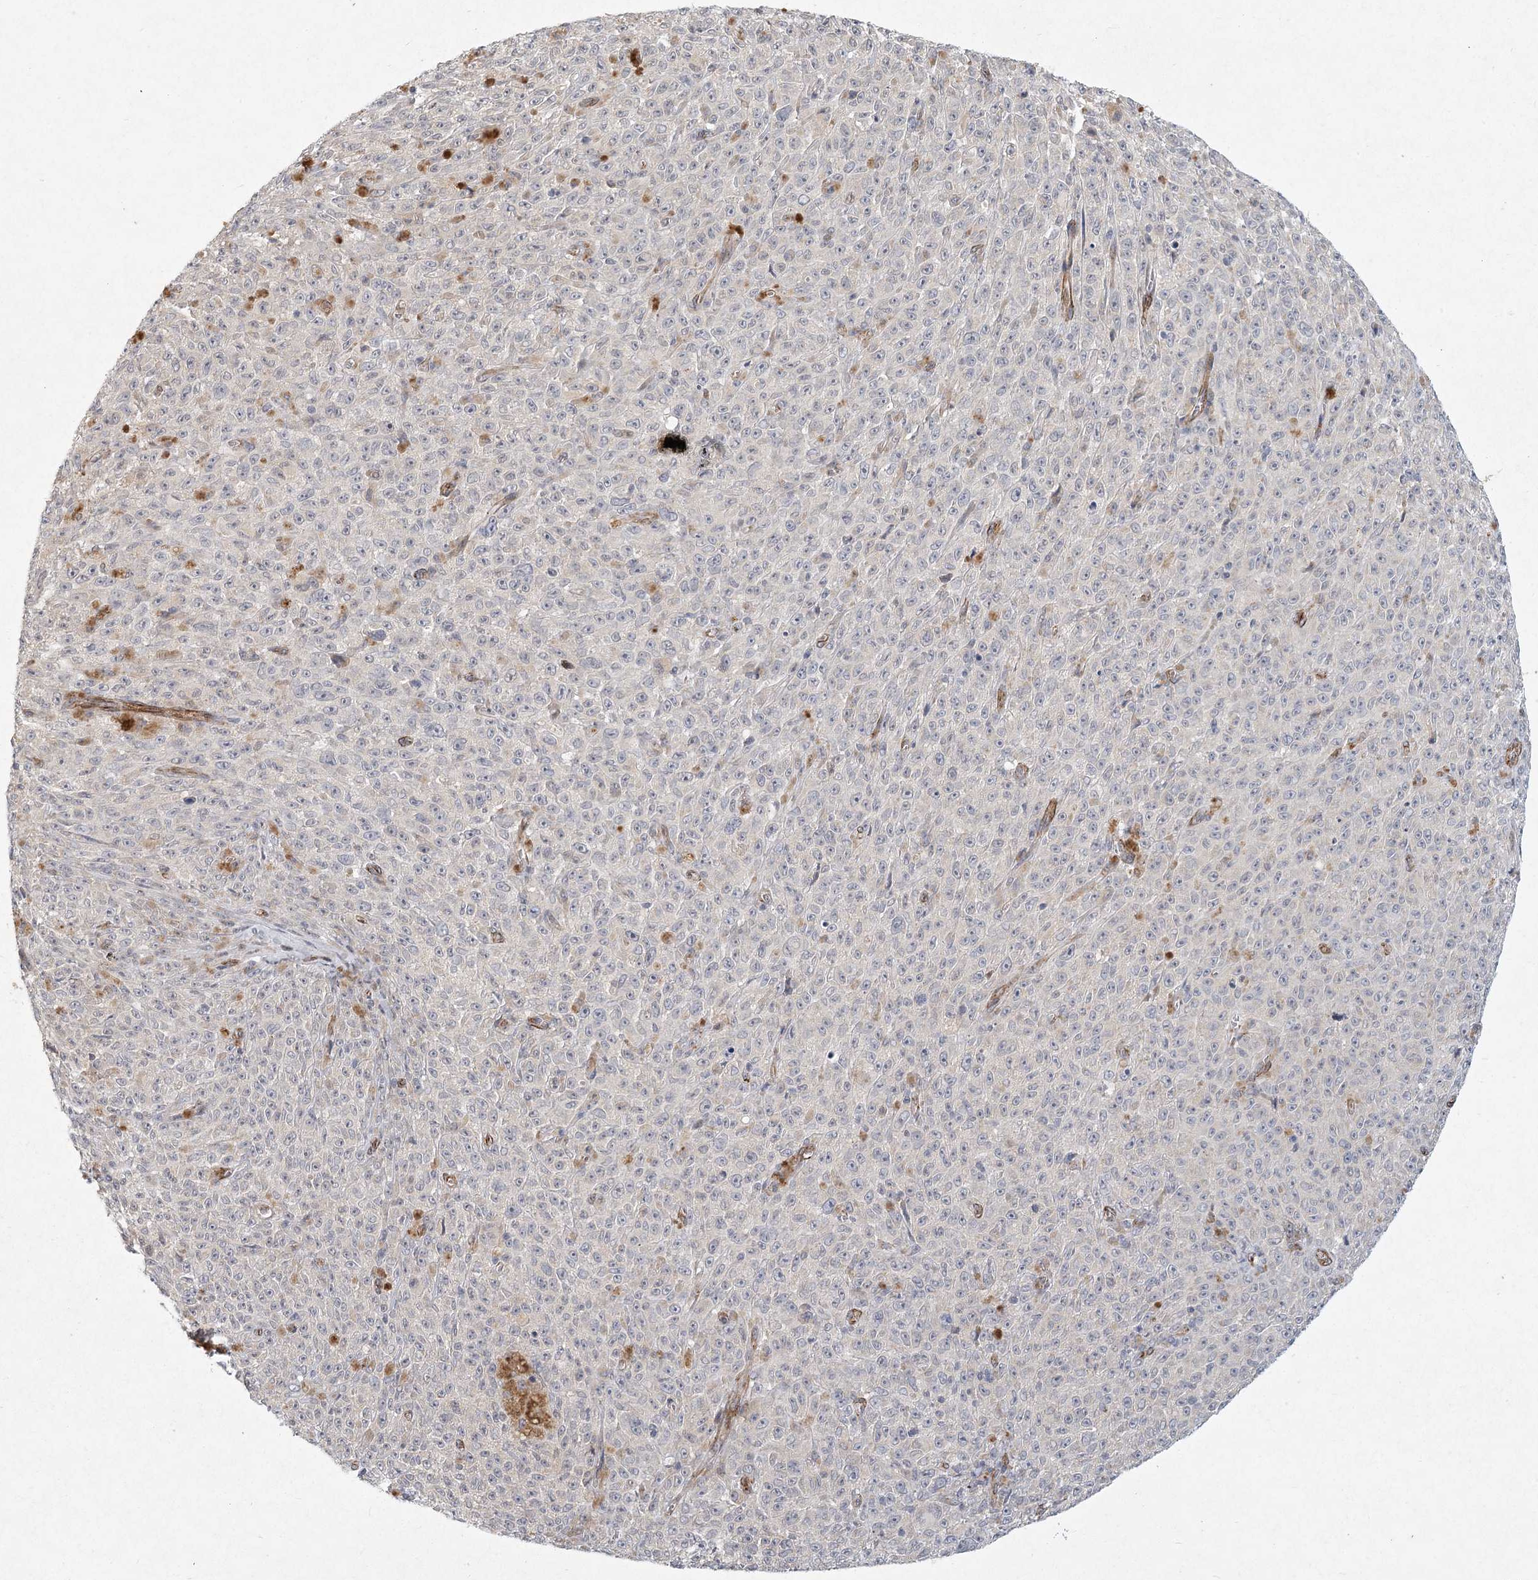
{"staining": {"intensity": "negative", "quantity": "none", "location": "none"}, "tissue": "melanoma", "cell_type": "Tumor cells", "image_type": "cancer", "snomed": [{"axis": "morphology", "description": "Malignant melanoma, NOS"}, {"axis": "topography", "description": "Skin"}], "caption": "Human malignant melanoma stained for a protein using IHC reveals no positivity in tumor cells.", "gene": "MEPE", "patient": {"sex": "female", "age": 82}}